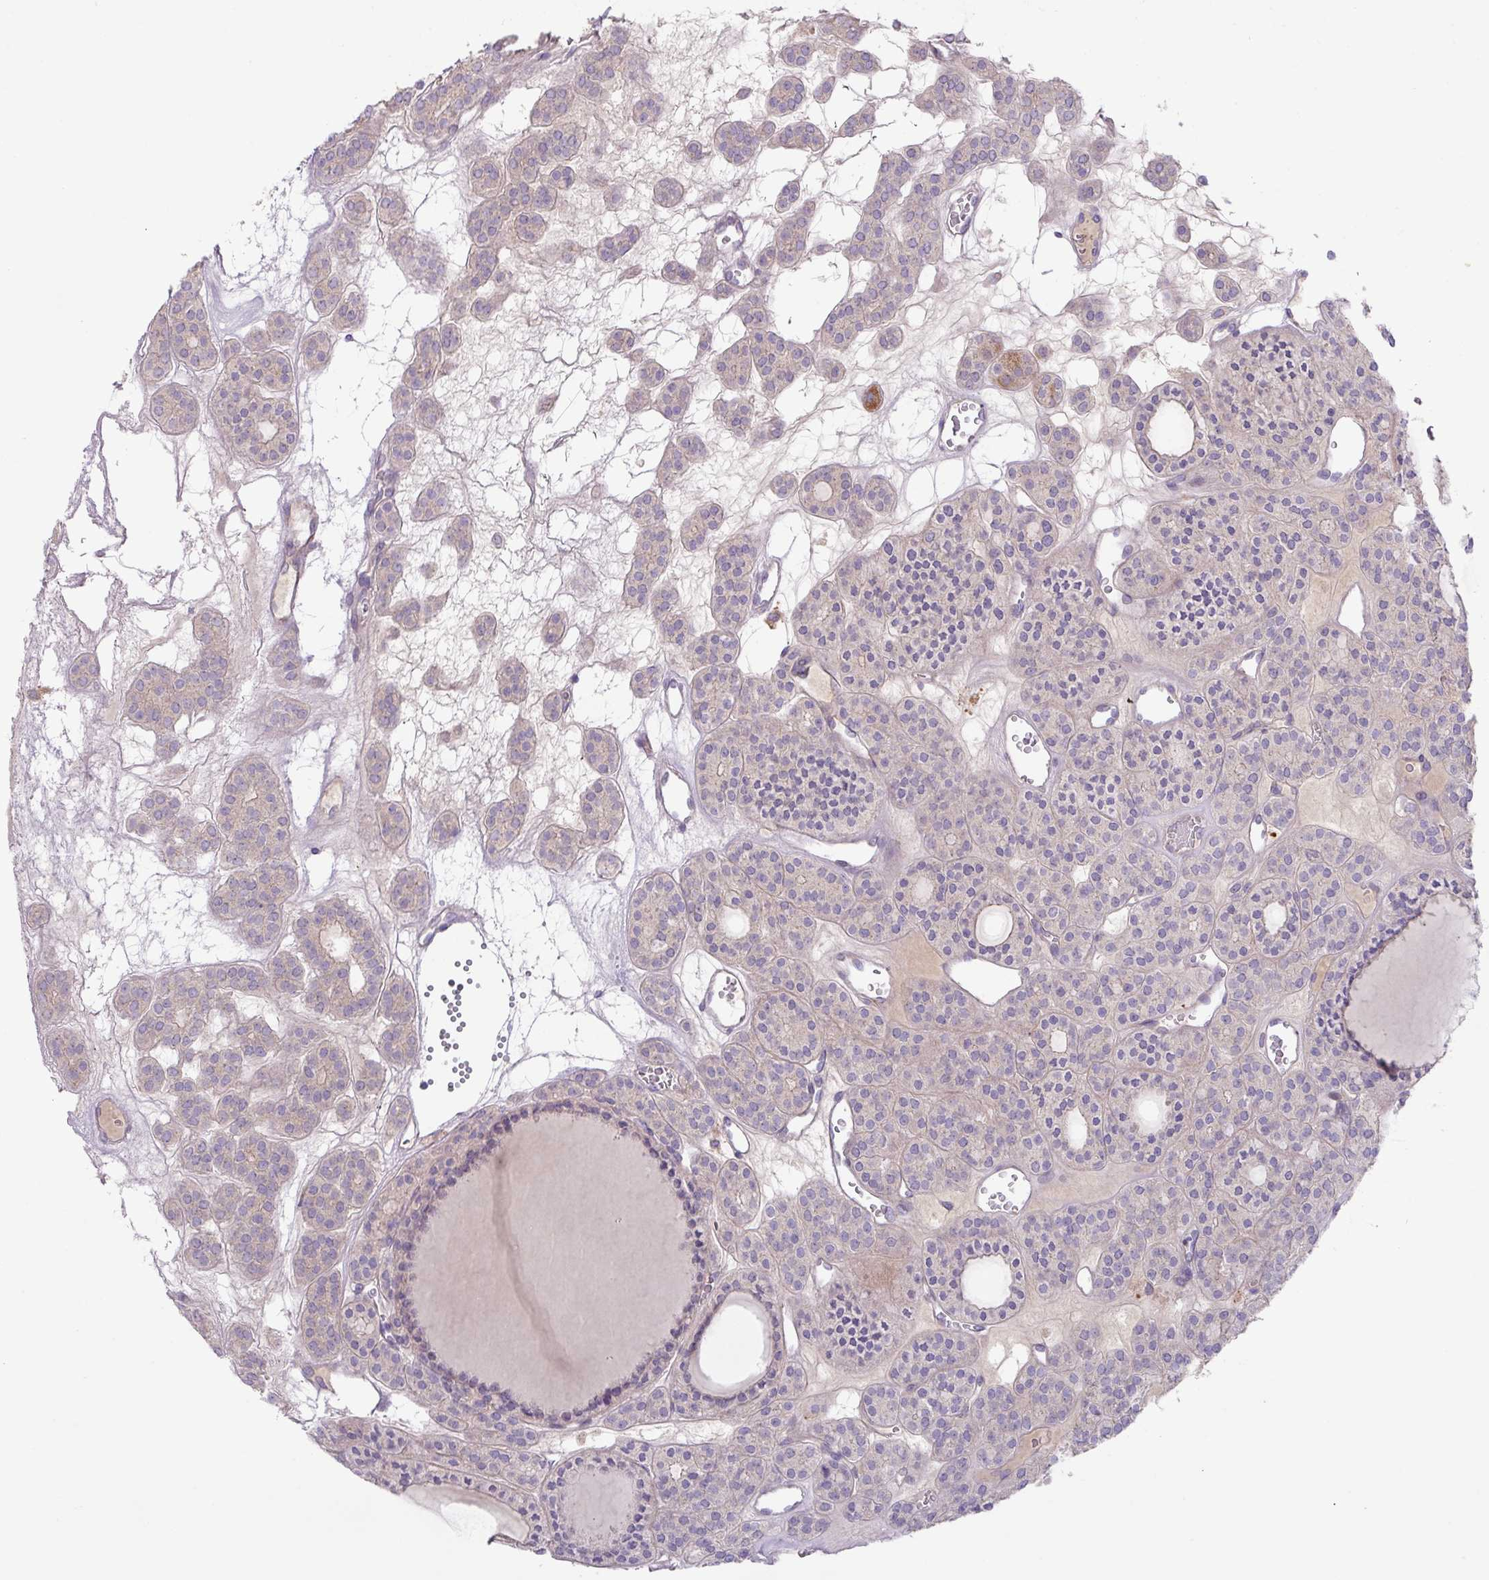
{"staining": {"intensity": "negative", "quantity": "none", "location": "none"}, "tissue": "thyroid cancer", "cell_type": "Tumor cells", "image_type": "cancer", "snomed": [{"axis": "morphology", "description": "Follicular adenoma carcinoma, NOS"}, {"axis": "topography", "description": "Thyroid gland"}], "caption": "An immunohistochemistry photomicrograph of thyroid cancer (follicular adenoma carcinoma) is shown. There is no staining in tumor cells of thyroid cancer (follicular adenoma carcinoma).", "gene": "ZNF394", "patient": {"sex": "female", "age": 63}}